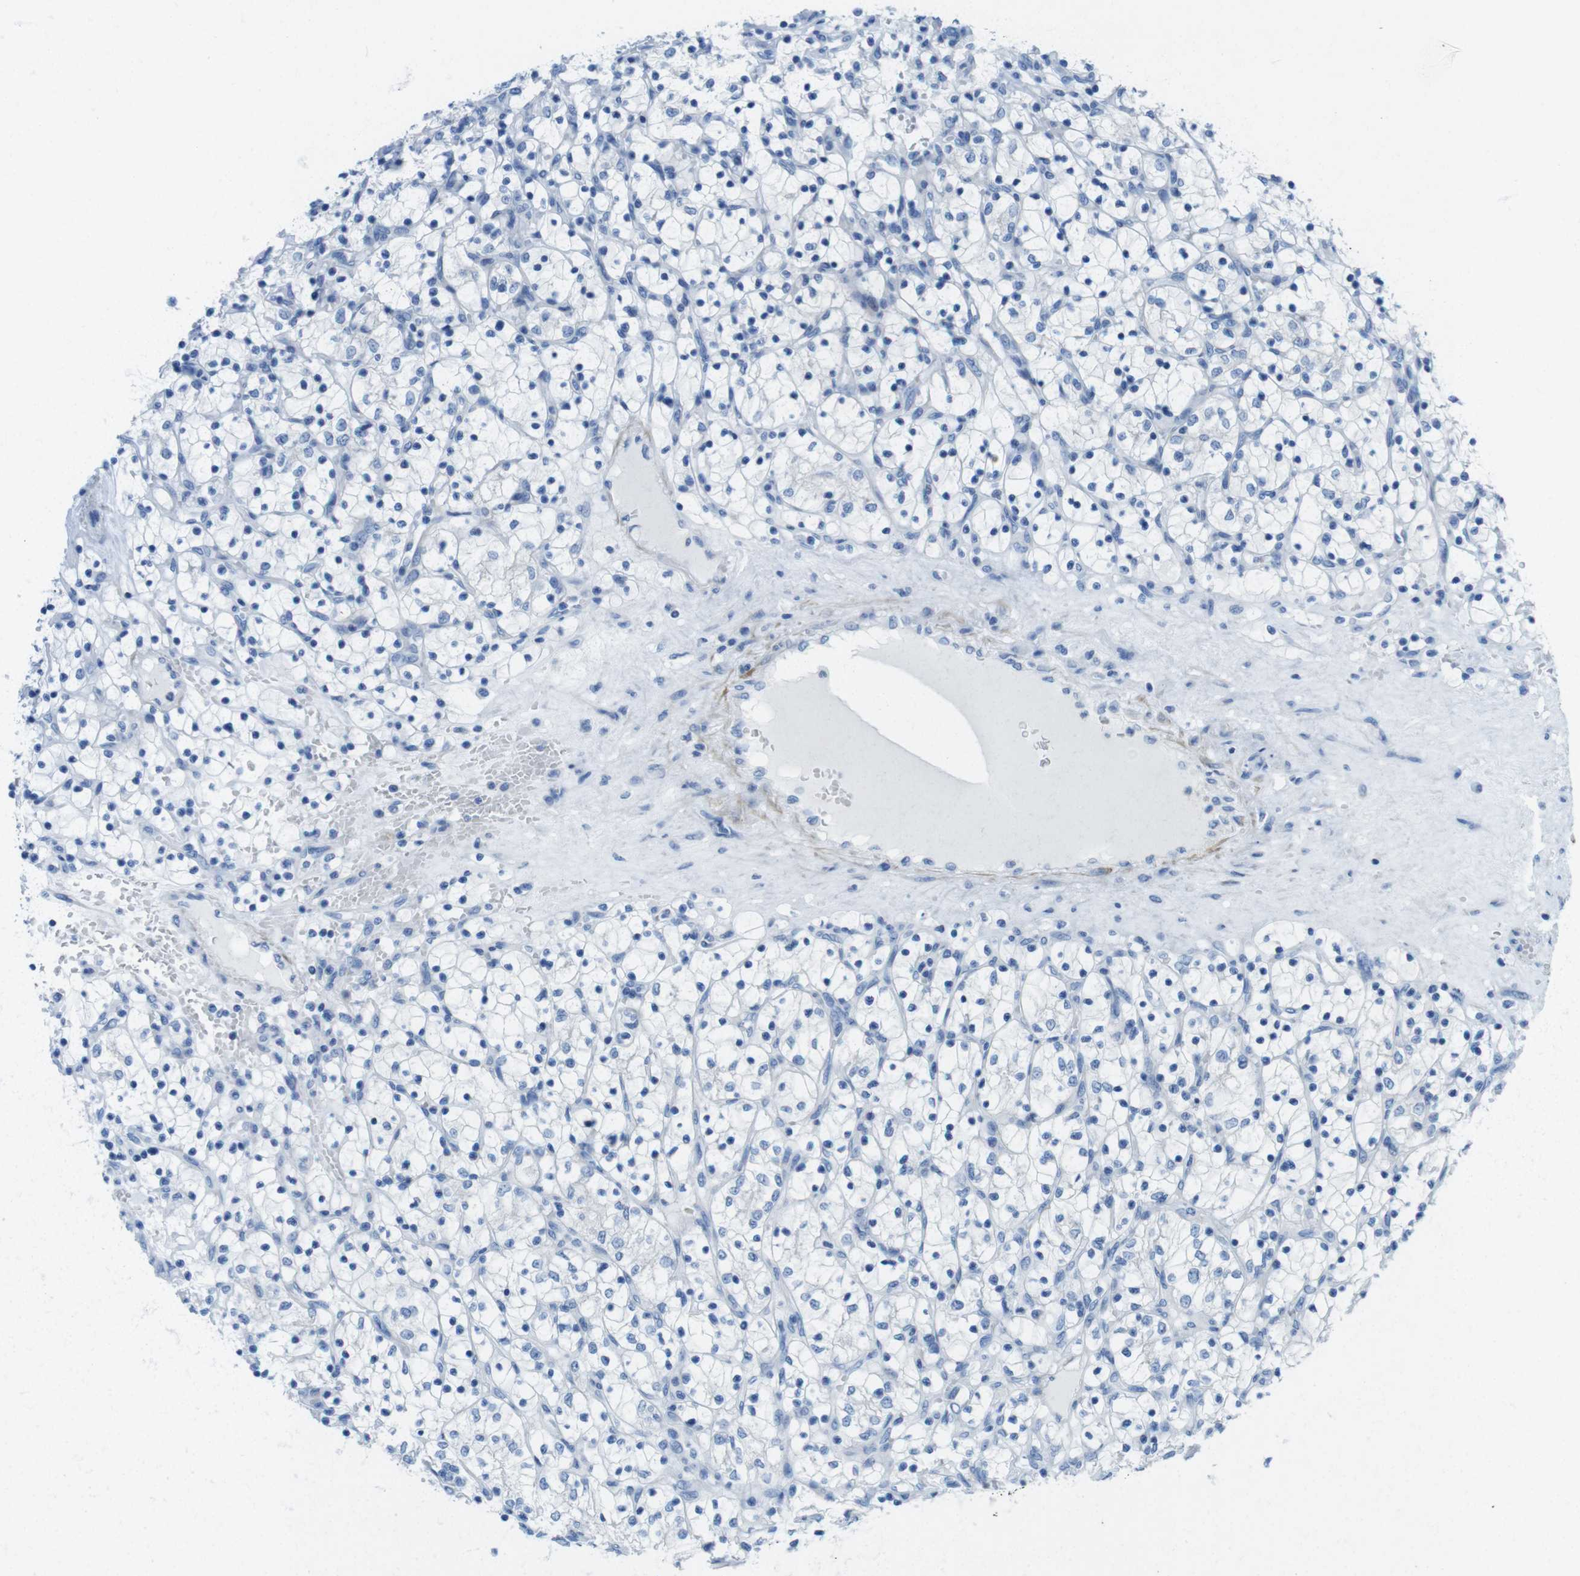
{"staining": {"intensity": "negative", "quantity": "none", "location": "none"}, "tissue": "renal cancer", "cell_type": "Tumor cells", "image_type": "cancer", "snomed": [{"axis": "morphology", "description": "Adenocarcinoma, NOS"}, {"axis": "topography", "description": "Kidney"}], "caption": "Human renal cancer stained for a protein using immunohistochemistry (IHC) shows no staining in tumor cells.", "gene": "ASIC5", "patient": {"sex": "female", "age": 69}}